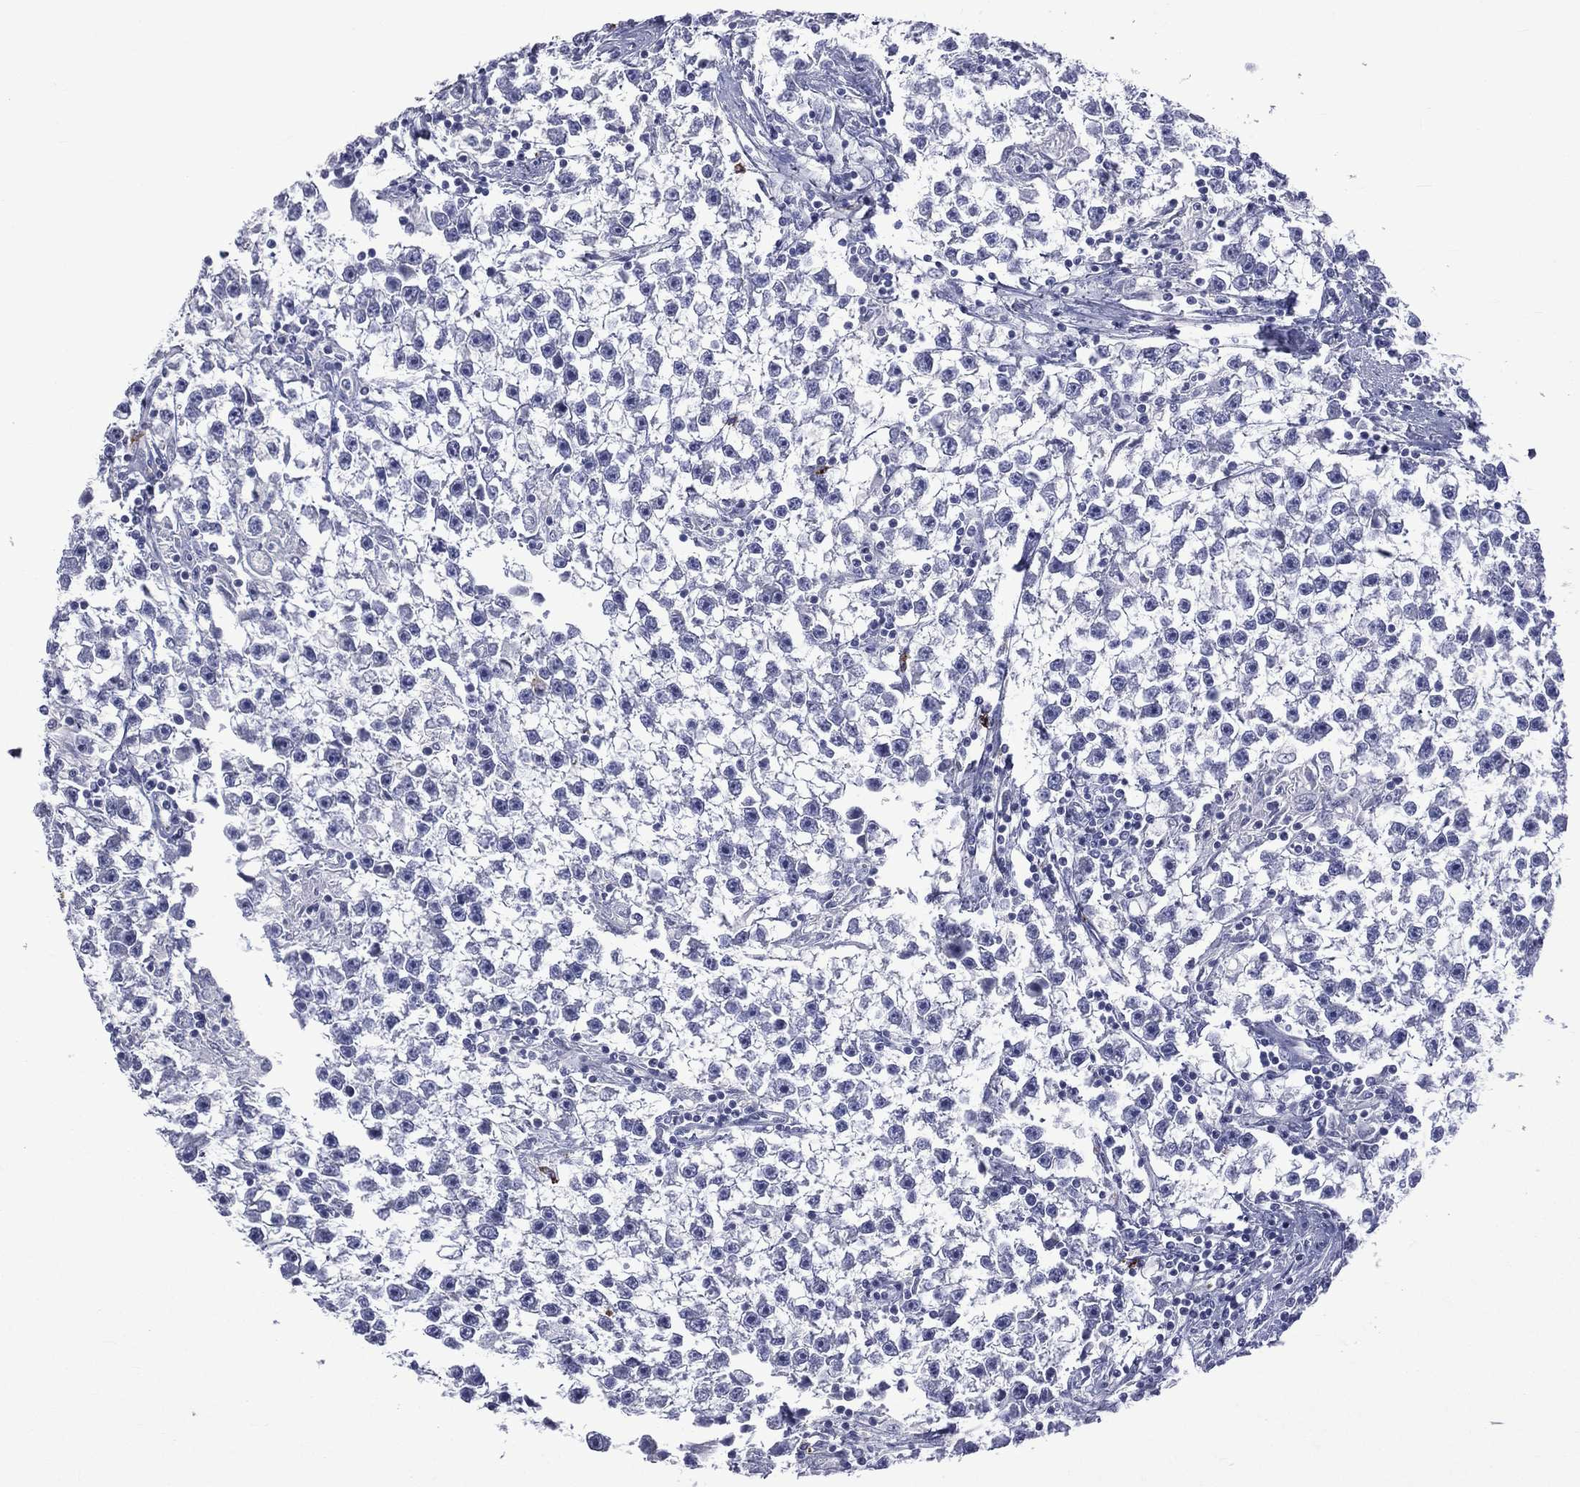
{"staining": {"intensity": "negative", "quantity": "none", "location": "none"}, "tissue": "testis cancer", "cell_type": "Tumor cells", "image_type": "cancer", "snomed": [{"axis": "morphology", "description": "Seminoma, NOS"}, {"axis": "topography", "description": "Testis"}], "caption": "This is a micrograph of immunohistochemistry (IHC) staining of testis seminoma, which shows no staining in tumor cells. Brightfield microscopy of IHC stained with DAB (3,3'-diaminobenzidine) (brown) and hematoxylin (blue), captured at high magnification.", "gene": "ELANE", "patient": {"sex": "male", "age": 59}}